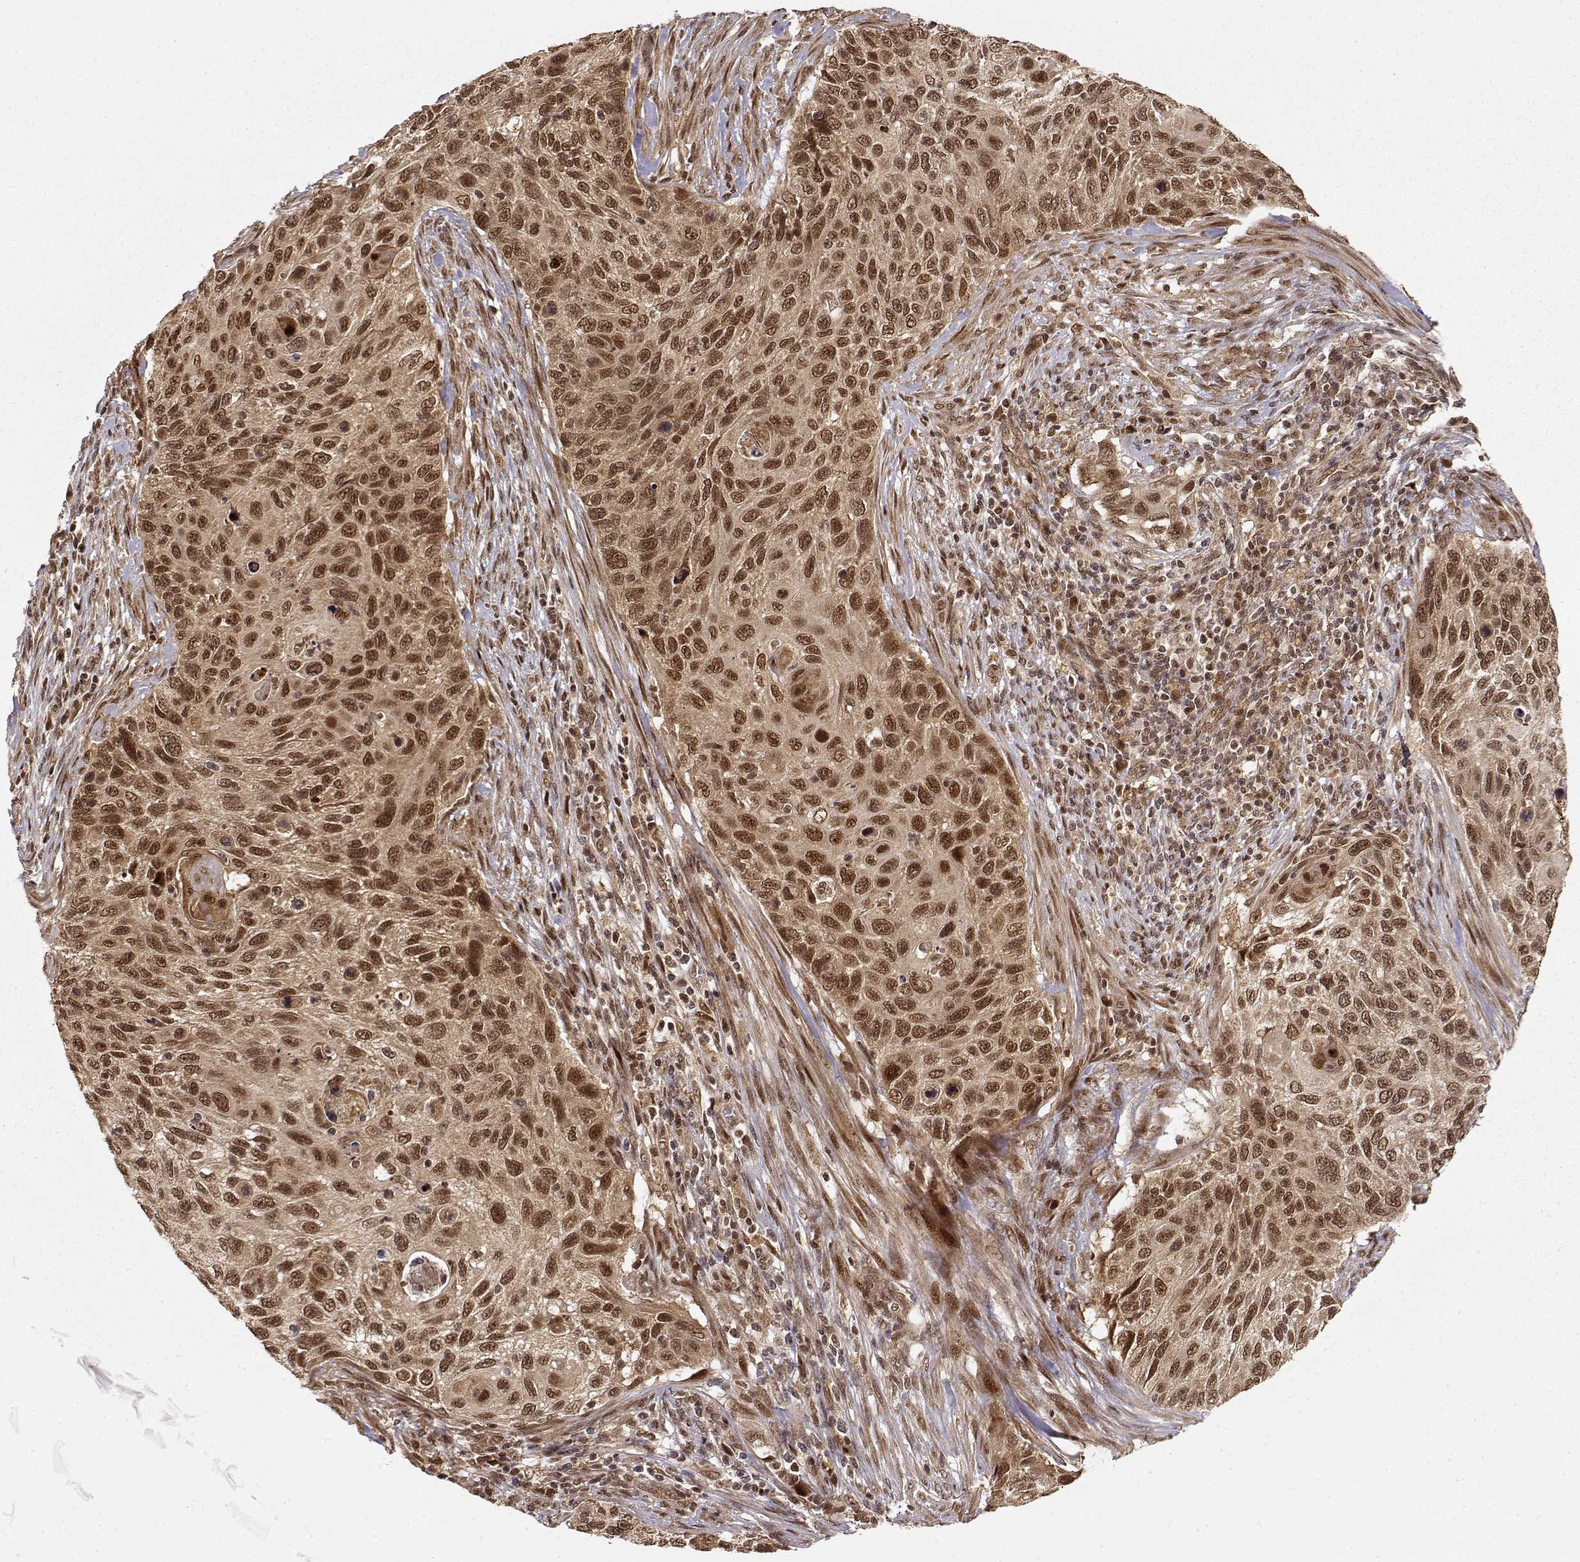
{"staining": {"intensity": "strong", "quantity": ">75%", "location": "cytoplasmic/membranous,nuclear"}, "tissue": "cervical cancer", "cell_type": "Tumor cells", "image_type": "cancer", "snomed": [{"axis": "morphology", "description": "Squamous cell carcinoma, NOS"}, {"axis": "topography", "description": "Cervix"}], "caption": "A photomicrograph of cervical squamous cell carcinoma stained for a protein demonstrates strong cytoplasmic/membranous and nuclear brown staining in tumor cells.", "gene": "MAEA", "patient": {"sex": "female", "age": 70}}